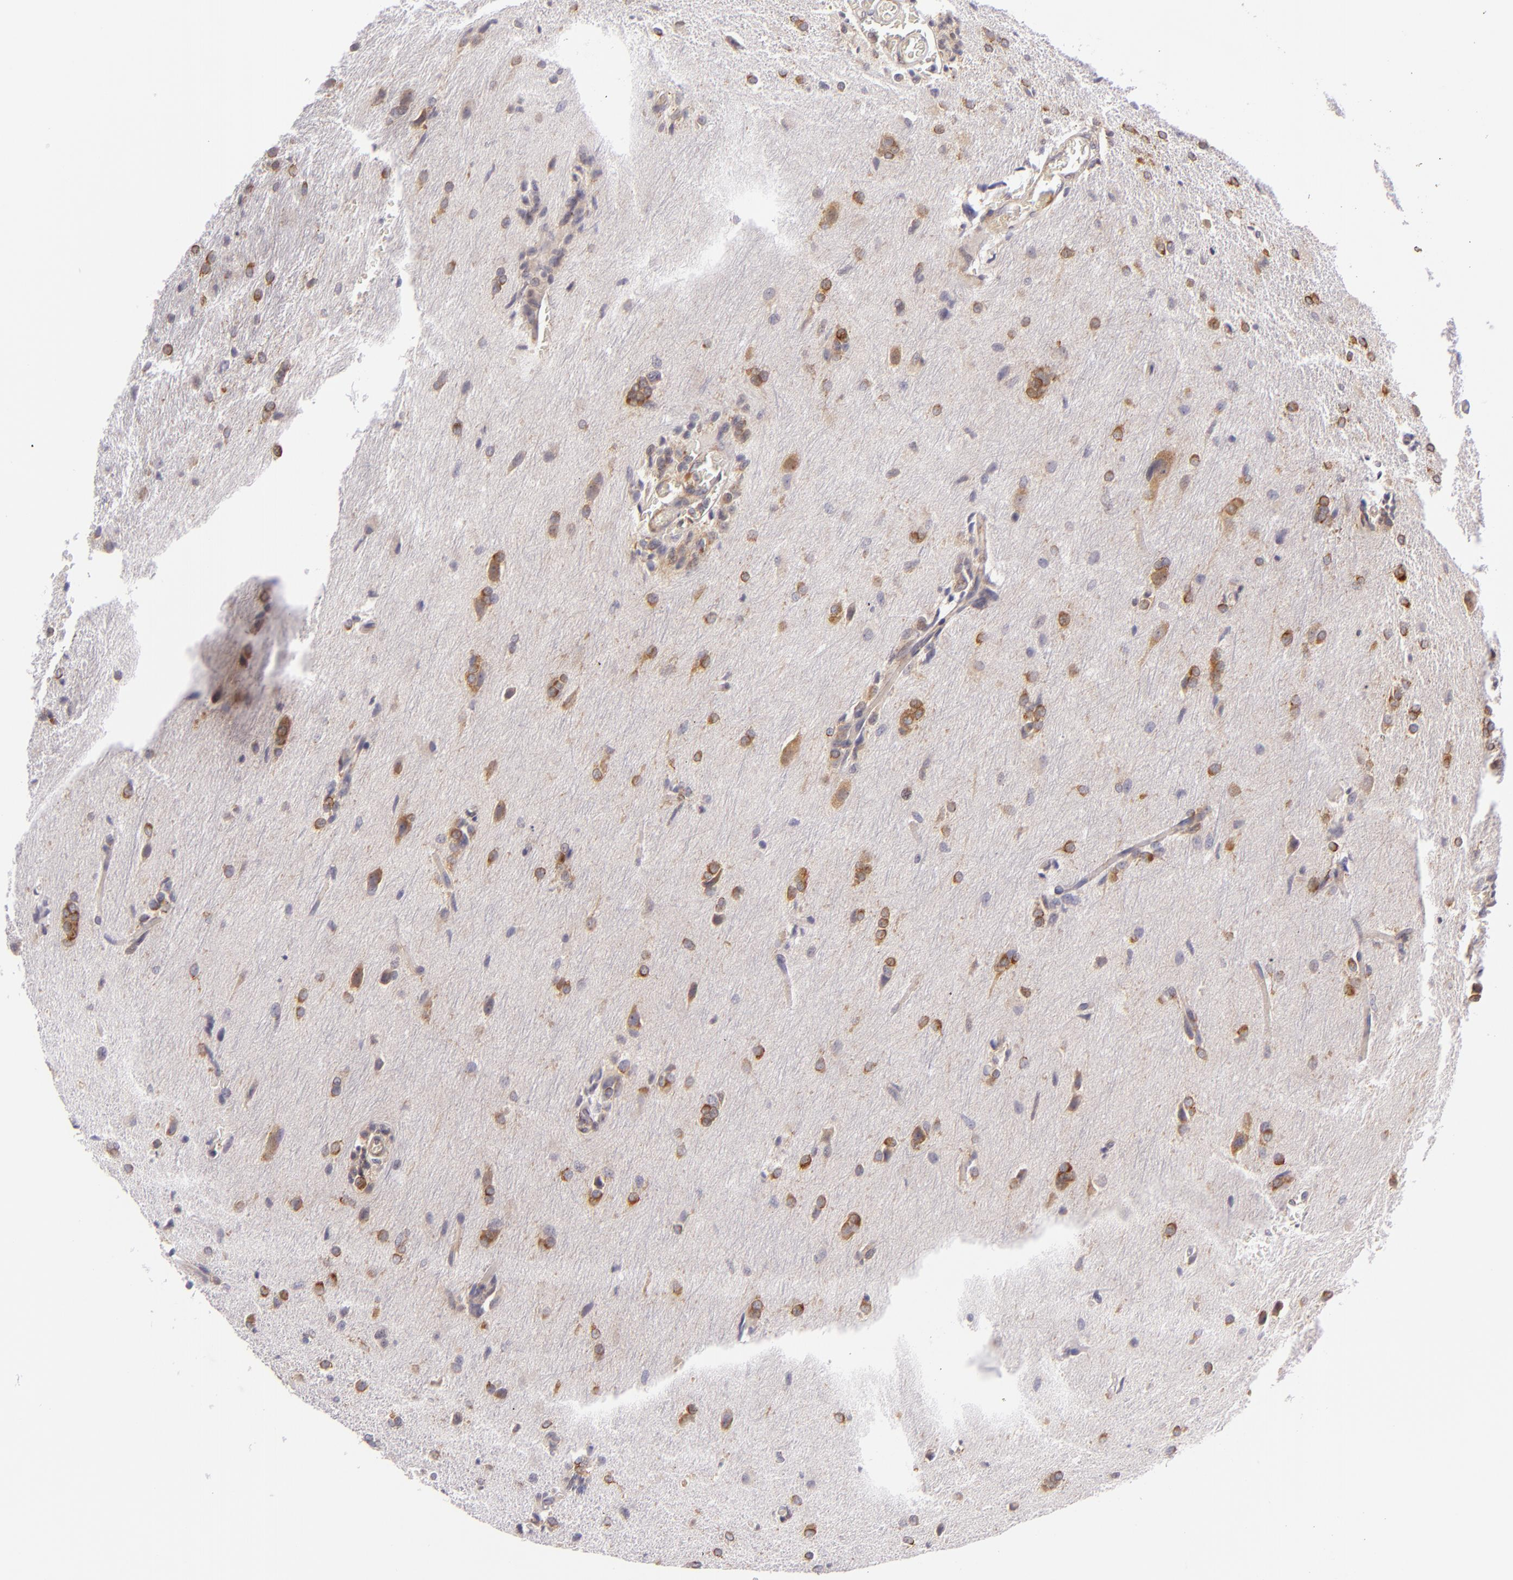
{"staining": {"intensity": "moderate", "quantity": "25%-75%", "location": "cytoplasmic/membranous"}, "tissue": "glioma", "cell_type": "Tumor cells", "image_type": "cancer", "snomed": [{"axis": "morphology", "description": "Glioma, malignant, High grade"}, {"axis": "topography", "description": "Brain"}], "caption": "DAB (3,3'-diaminobenzidine) immunohistochemical staining of human high-grade glioma (malignant) shows moderate cytoplasmic/membranous protein staining in approximately 25%-75% of tumor cells. Immunohistochemistry stains the protein of interest in brown and the nuclei are stained blue.", "gene": "UPF3B", "patient": {"sex": "male", "age": 68}}